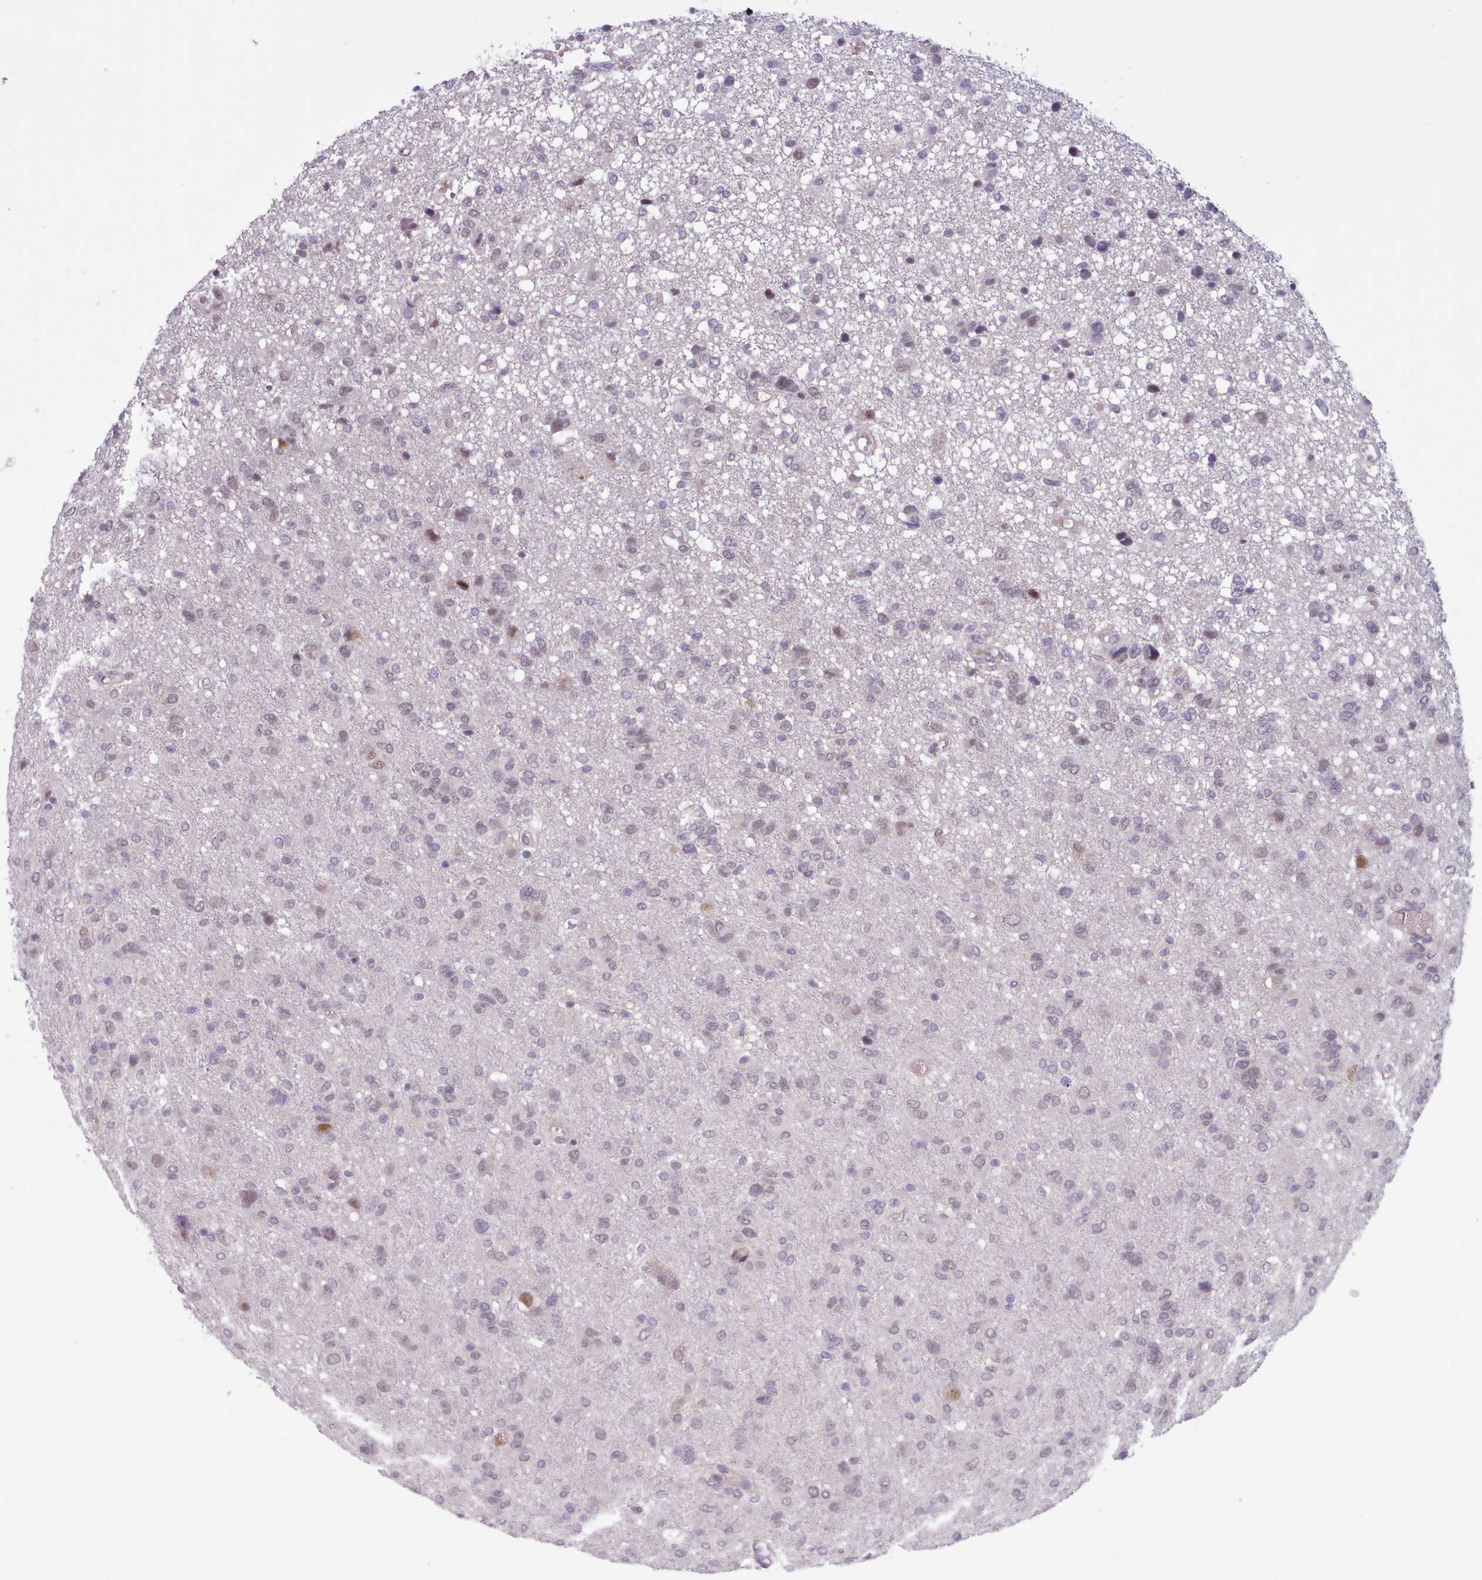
{"staining": {"intensity": "negative", "quantity": "none", "location": "none"}, "tissue": "glioma", "cell_type": "Tumor cells", "image_type": "cancer", "snomed": [{"axis": "morphology", "description": "Glioma, malignant, High grade"}, {"axis": "topography", "description": "Brain"}], "caption": "Glioma was stained to show a protein in brown. There is no significant staining in tumor cells.", "gene": "KBTBD7", "patient": {"sex": "female", "age": 59}}